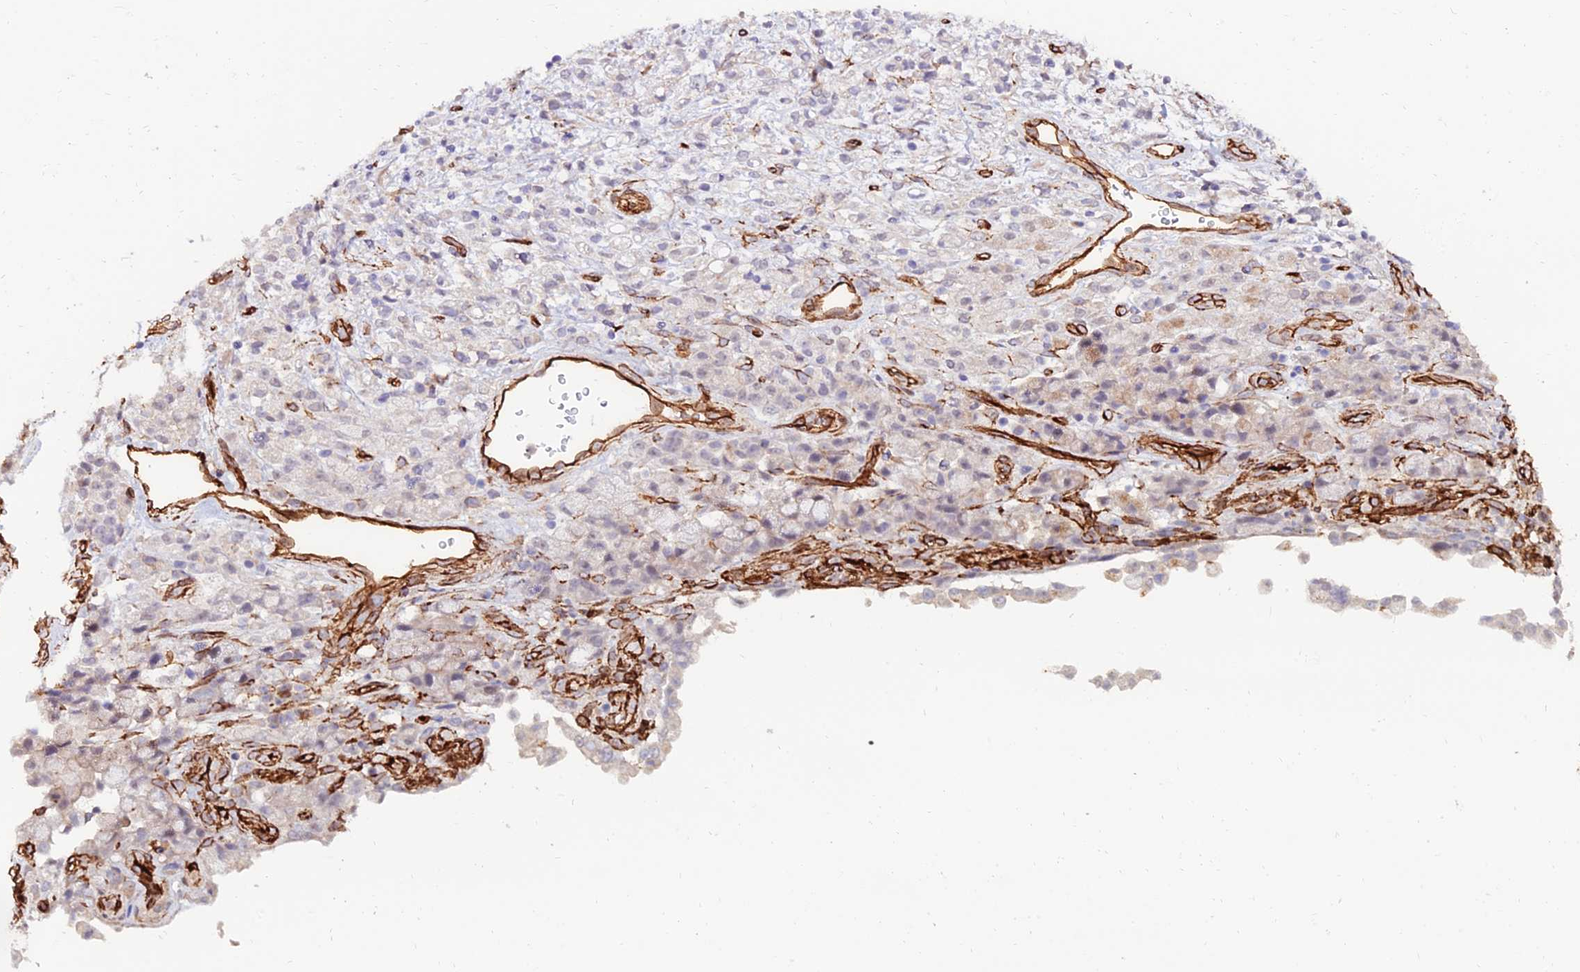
{"staining": {"intensity": "negative", "quantity": "none", "location": "none"}, "tissue": "stomach cancer", "cell_type": "Tumor cells", "image_type": "cancer", "snomed": [{"axis": "morphology", "description": "Adenocarcinoma, NOS"}, {"axis": "topography", "description": "Stomach"}], "caption": "The image demonstrates no significant expression in tumor cells of stomach cancer.", "gene": "ALDH3B2", "patient": {"sex": "female", "age": 60}}